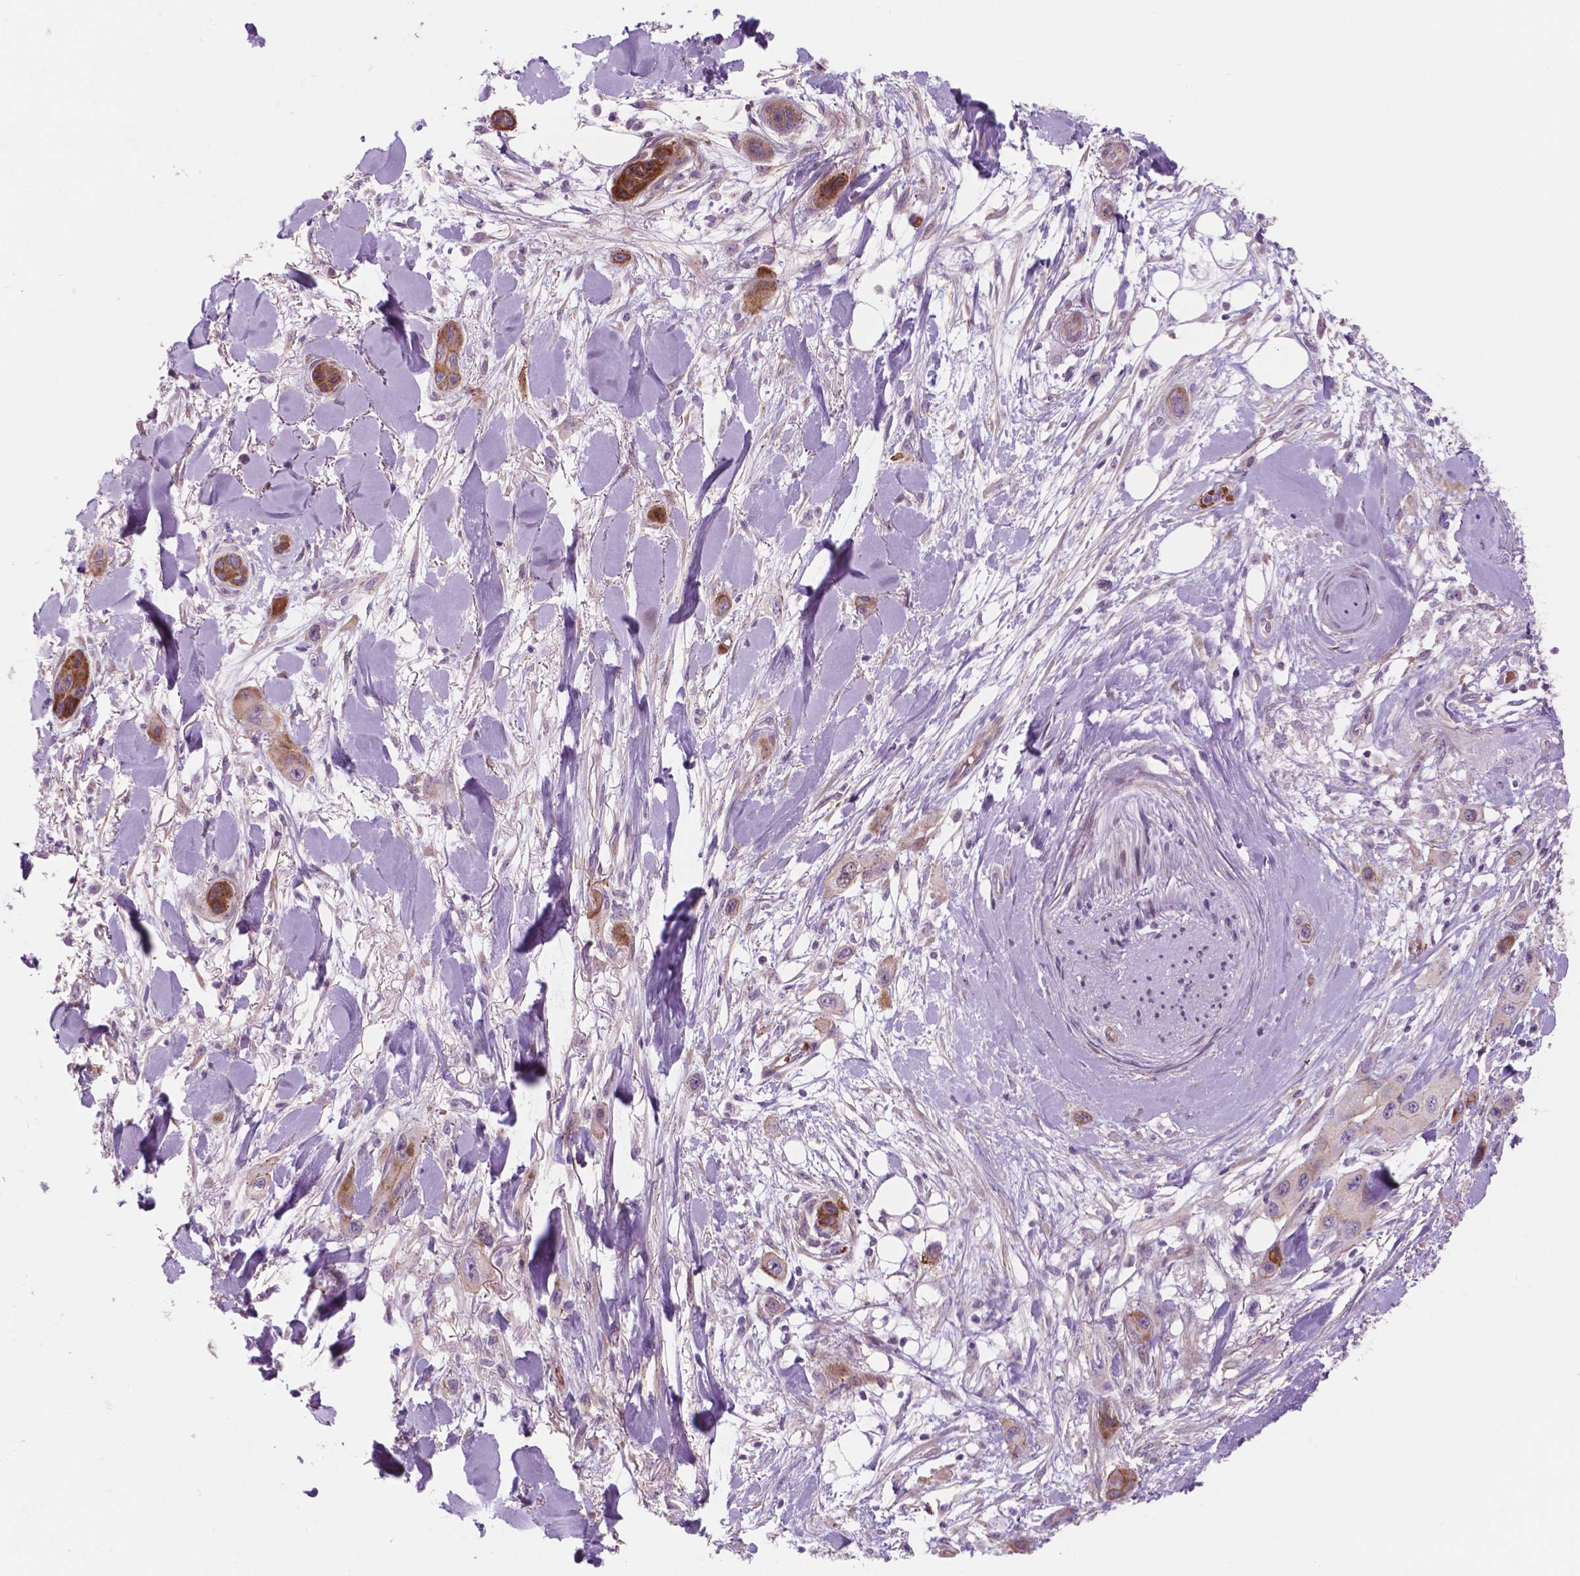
{"staining": {"intensity": "moderate", "quantity": "<25%", "location": "cytoplasmic/membranous"}, "tissue": "skin cancer", "cell_type": "Tumor cells", "image_type": "cancer", "snomed": [{"axis": "morphology", "description": "Squamous cell carcinoma, NOS"}, {"axis": "topography", "description": "Skin"}], "caption": "Tumor cells demonstrate low levels of moderate cytoplasmic/membranous expression in about <25% of cells in skin cancer (squamous cell carcinoma). (DAB IHC, brown staining for protein, blue staining for nuclei).", "gene": "RND3", "patient": {"sex": "male", "age": 79}}